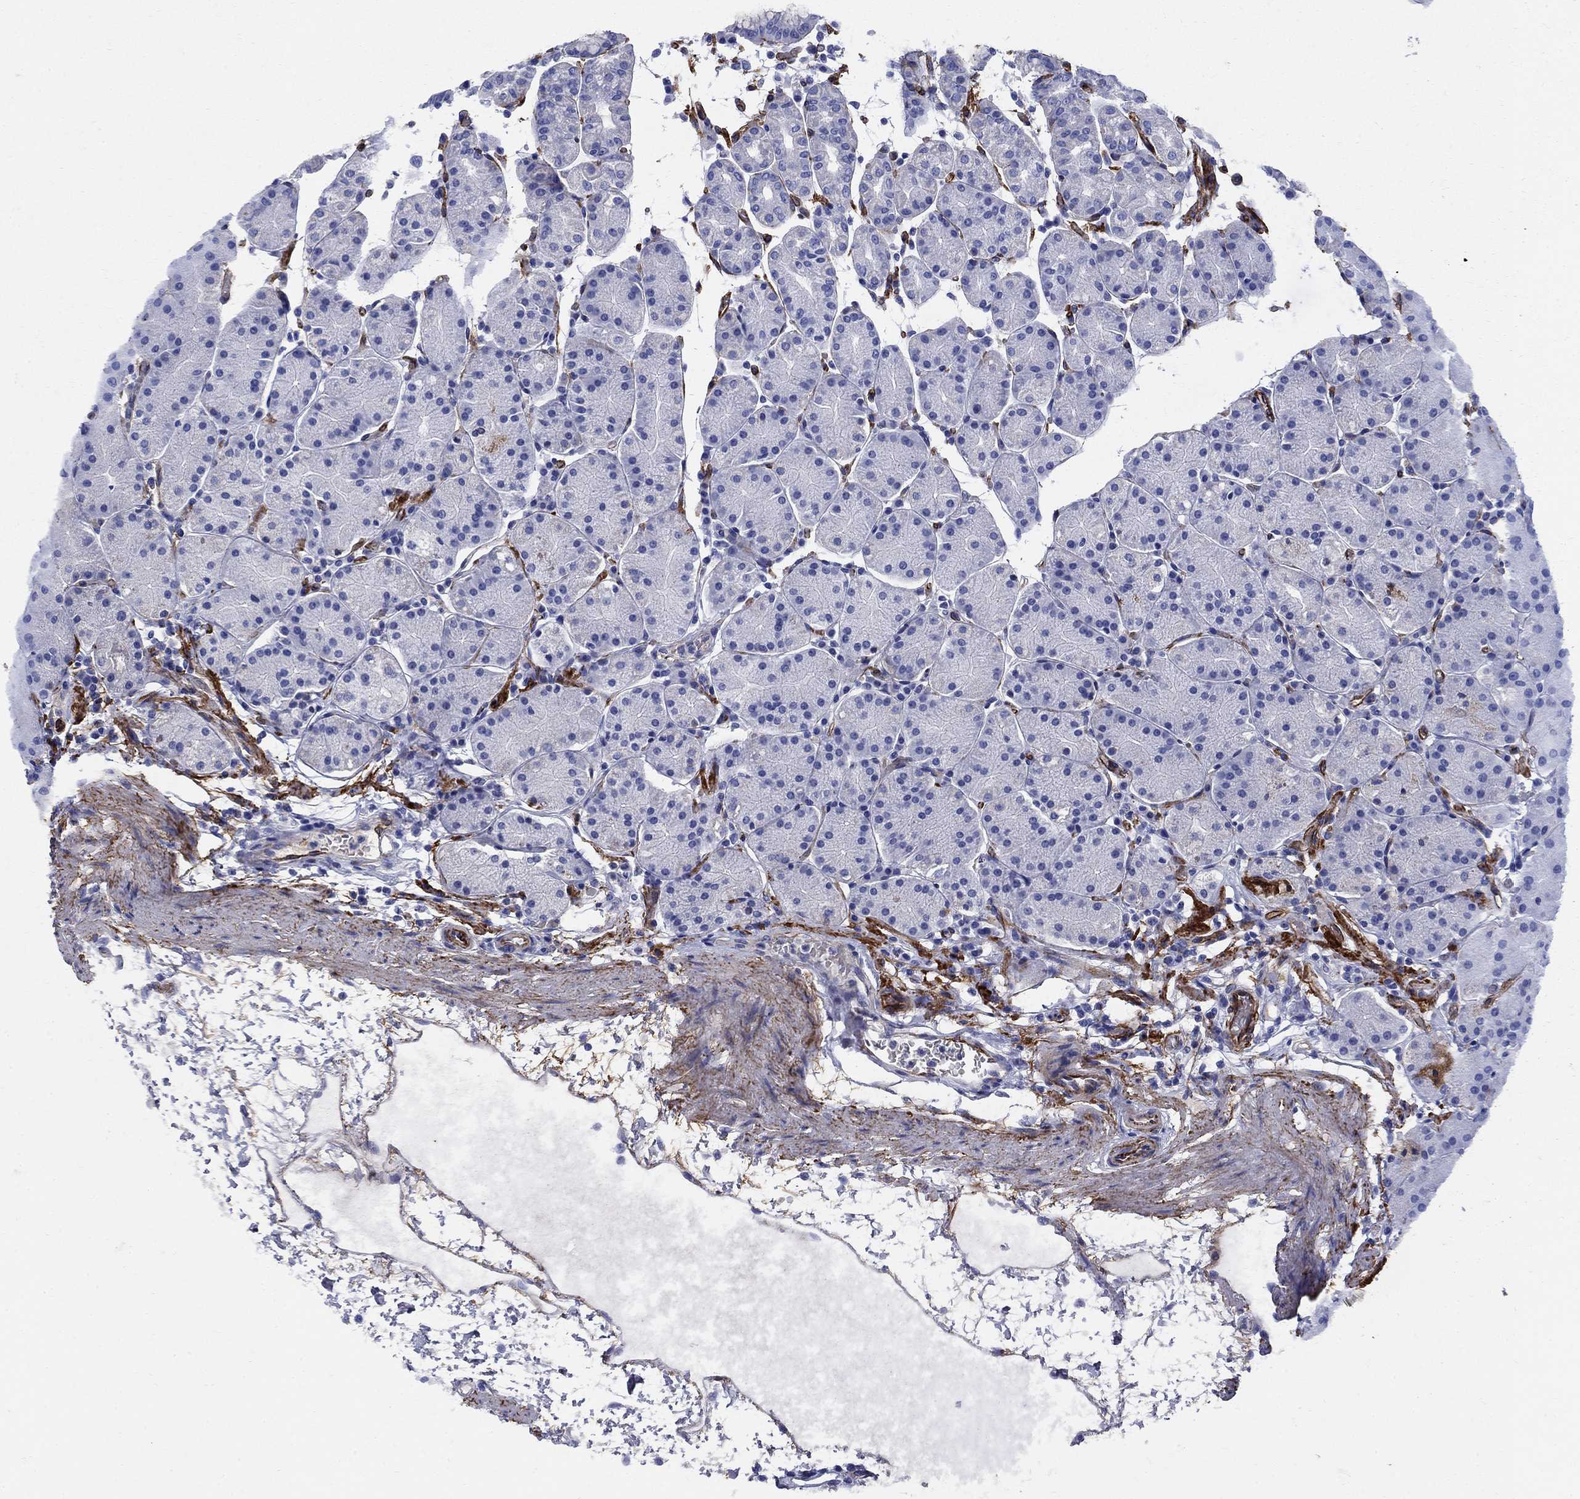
{"staining": {"intensity": "negative", "quantity": "none", "location": "none"}, "tissue": "stomach", "cell_type": "Glandular cells", "image_type": "normal", "snomed": [{"axis": "morphology", "description": "Normal tissue, NOS"}, {"axis": "topography", "description": "Stomach"}], "caption": "Stomach was stained to show a protein in brown. There is no significant staining in glandular cells. (Brightfield microscopy of DAB immunohistochemistry (IHC) at high magnification).", "gene": "VTN", "patient": {"sex": "male", "age": 54}}